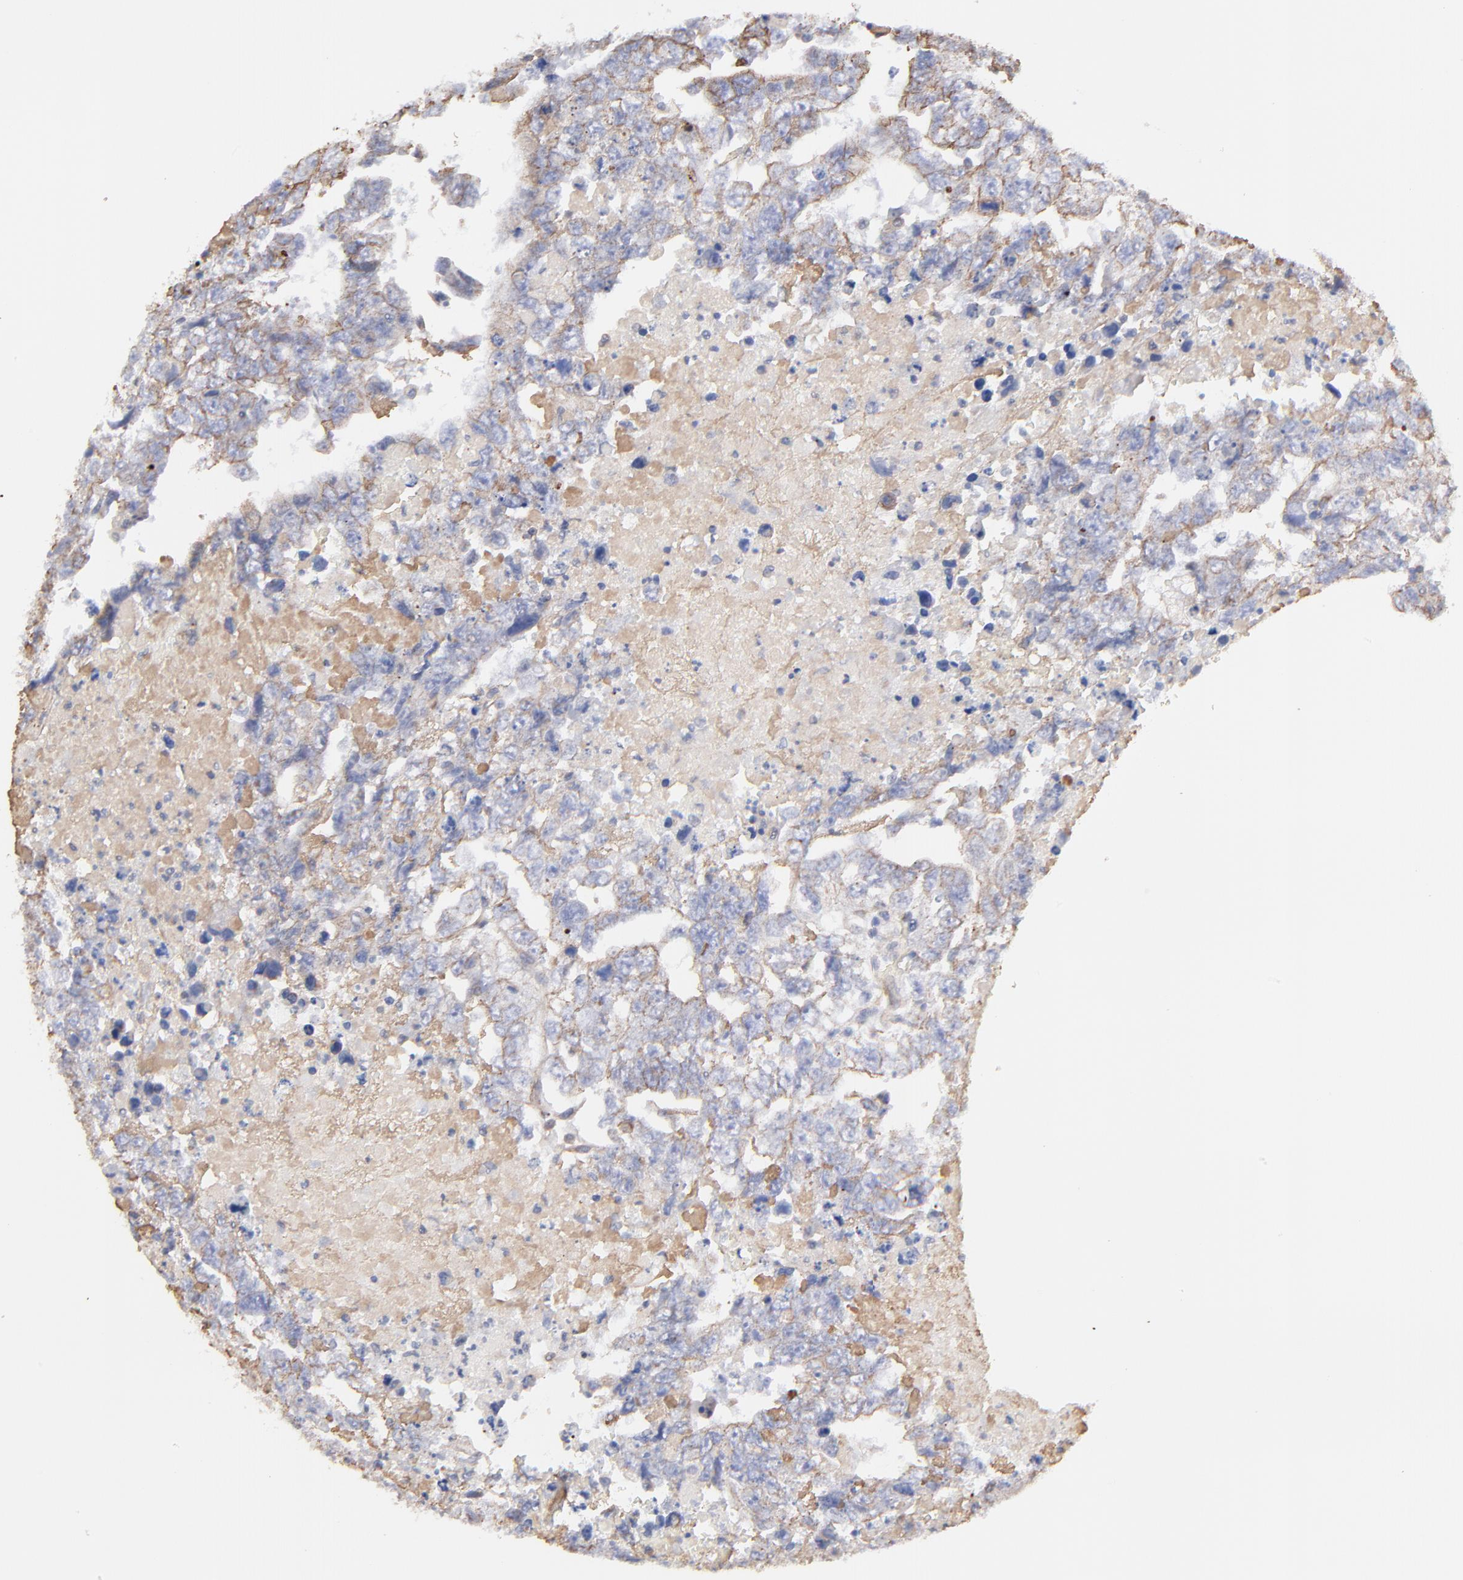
{"staining": {"intensity": "weak", "quantity": "25%-75%", "location": "cytoplasmic/membranous"}, "tissue": "testis cancer", "cell_type": "Tumor cells", "image_type": "cancer", "snomed": [{"axis": "morphology", "description": "Carcinoma, Embryonal, NOS"}, {"axis": "topography", "description": "Testis"}], "caption": "Human testis cancer (embryonal carcinoma) stained for a protein (brown) shows weak cytoplasmic/membranous positive positivity in about 25%-75% of tumor cells.", "gene": "LRCH2", "patient": {"sex": "male", "age": 36}}